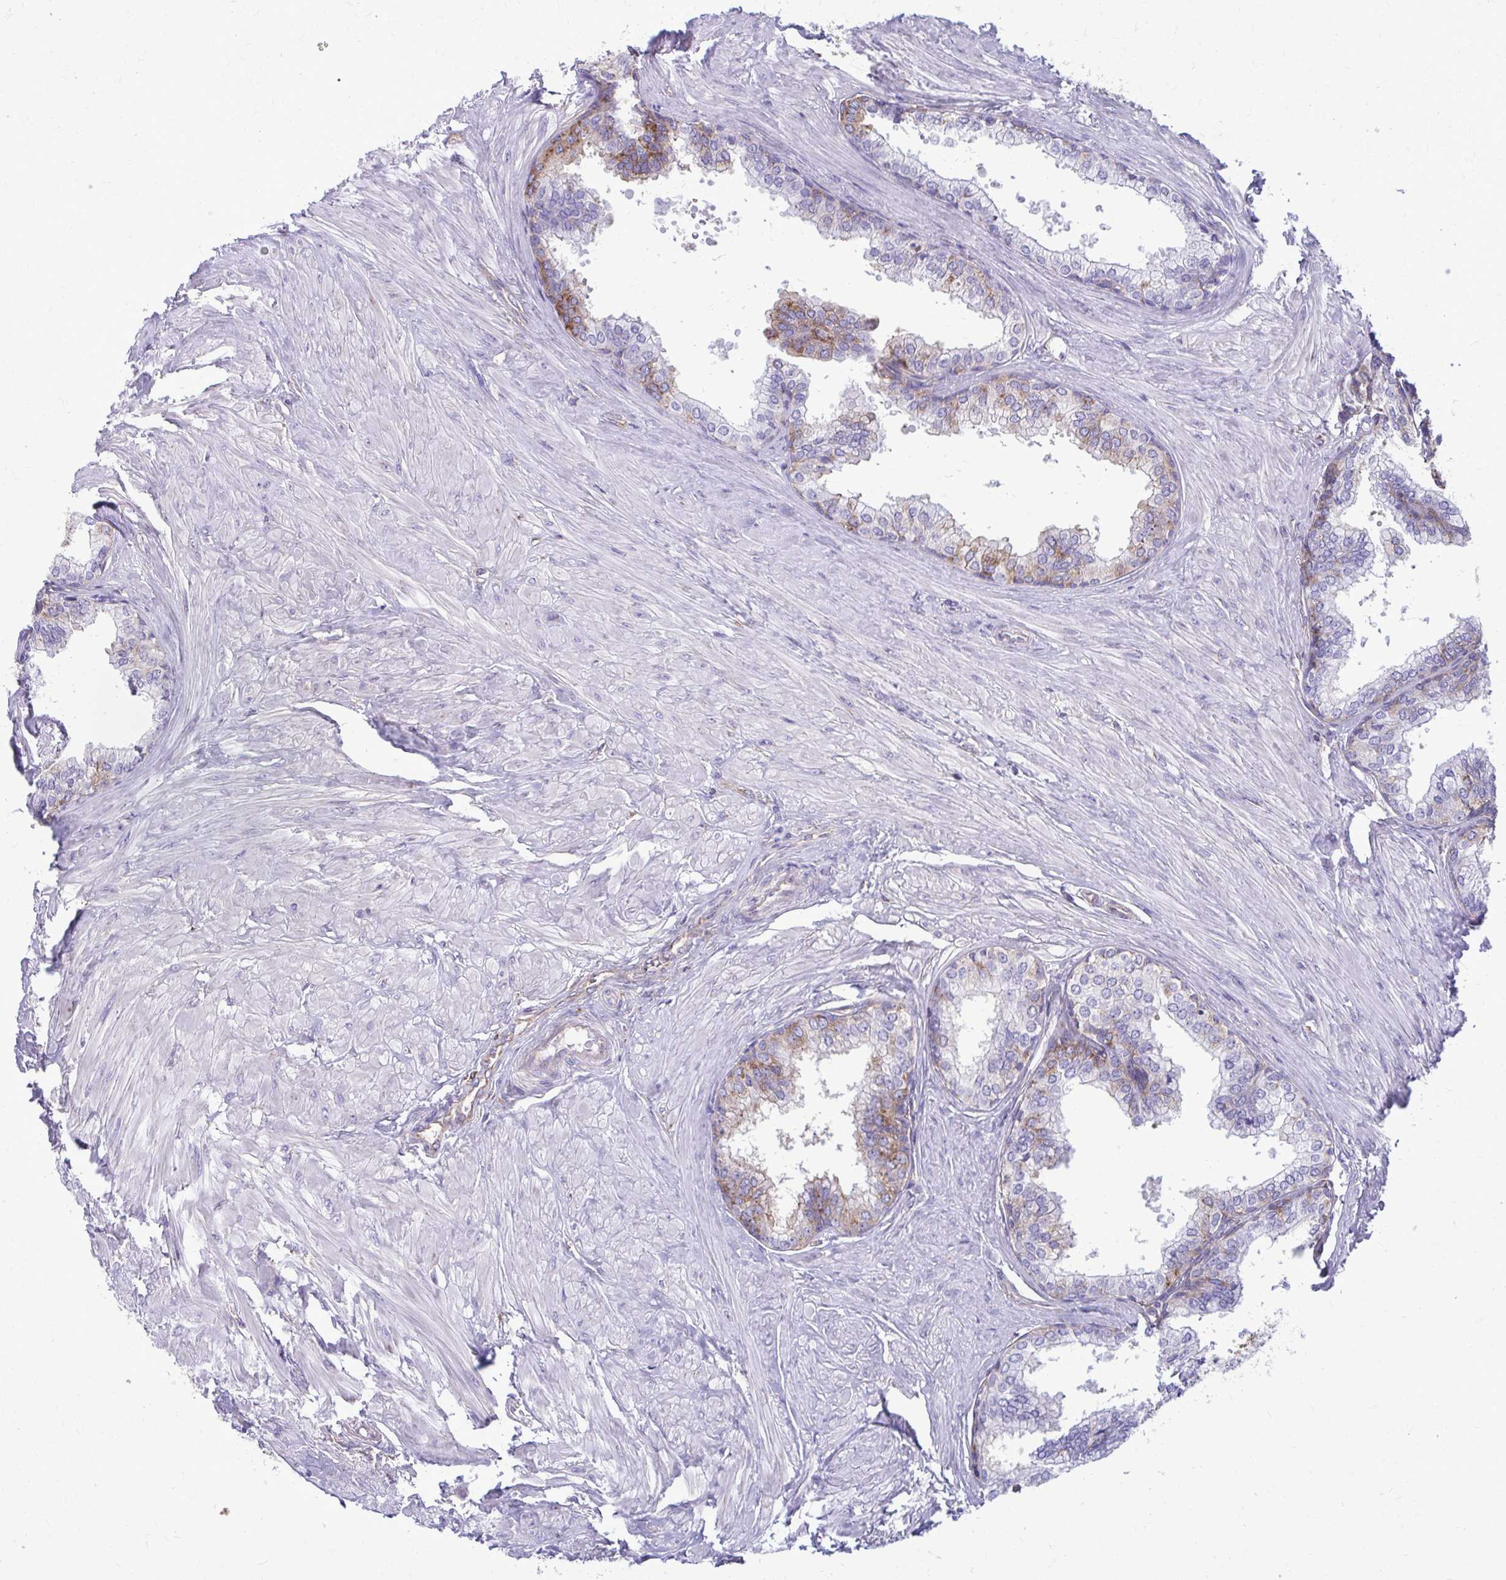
{"staining": {"intensity": "moderate", "quantity": "25%-75%", "location": "cytoplasmic/membranous"}, "tissue": "prostate", "cell_type": "Glandular cells", "image_type": "normal", "snomed": [{"axis": "morphology", "description": "Normal tissue, NOS"}, {"axis": "topography", "description": "Prostate"}, {"axis": "topography", "description": "Peripheral nerve tissue"}], "caption": "The immunohistochemical stain labels moderate cytoplasmic/membranous positivity in glandular cells of normal prostate. (IHC, brightfield microscopy, high magnification).", "gene": "CLTA", "patient": {"sex": "male", "age": 55}}